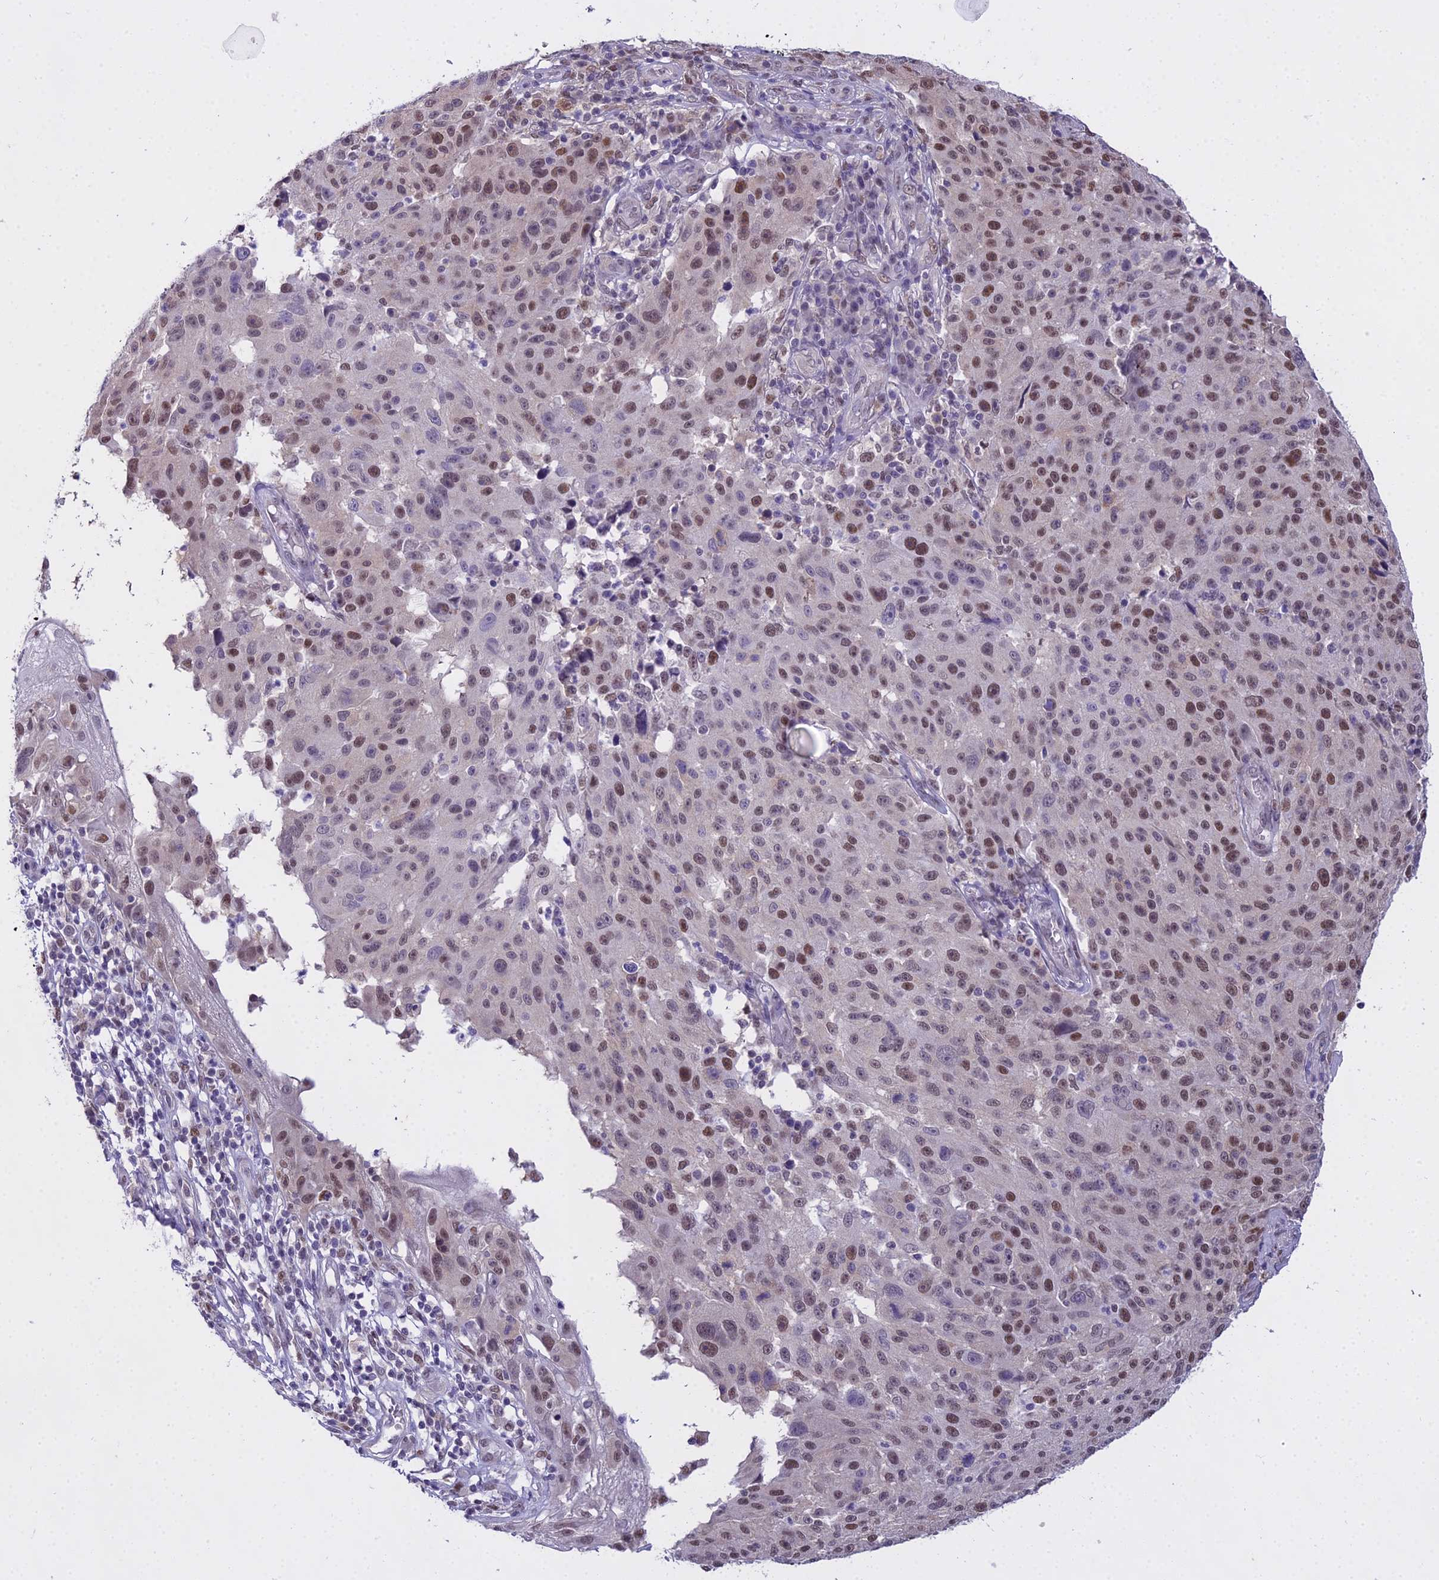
{"staining": {"intensity": "moderate", "quantity": "25%-75%", "location": "nuclear"}, "tissue": "melanoma", "cell_type": "Tumor cells", "image_type": "cancer", "snomed": [{"axis": "morphology", "description": "Malignant melanoma, NOS"}, {"axis": "topography", "description": "Skin"}], "caption": "High-magnification brightfield microscopy of malignant melanoma stained with DAB (brown) and counterstained with hematoxylin (blue). tumor cells exhibit moderate nuclear positivity is present in approximately25%-75% of cells. The staining is performed using DAB (3,3'-diaminobenzidine) brown chromogen to label protein expression. The nuclei are counter-stained blue using hematoxylin.", "gene": "MAT2A", "patient": {"sex": "male", "age": 53}}